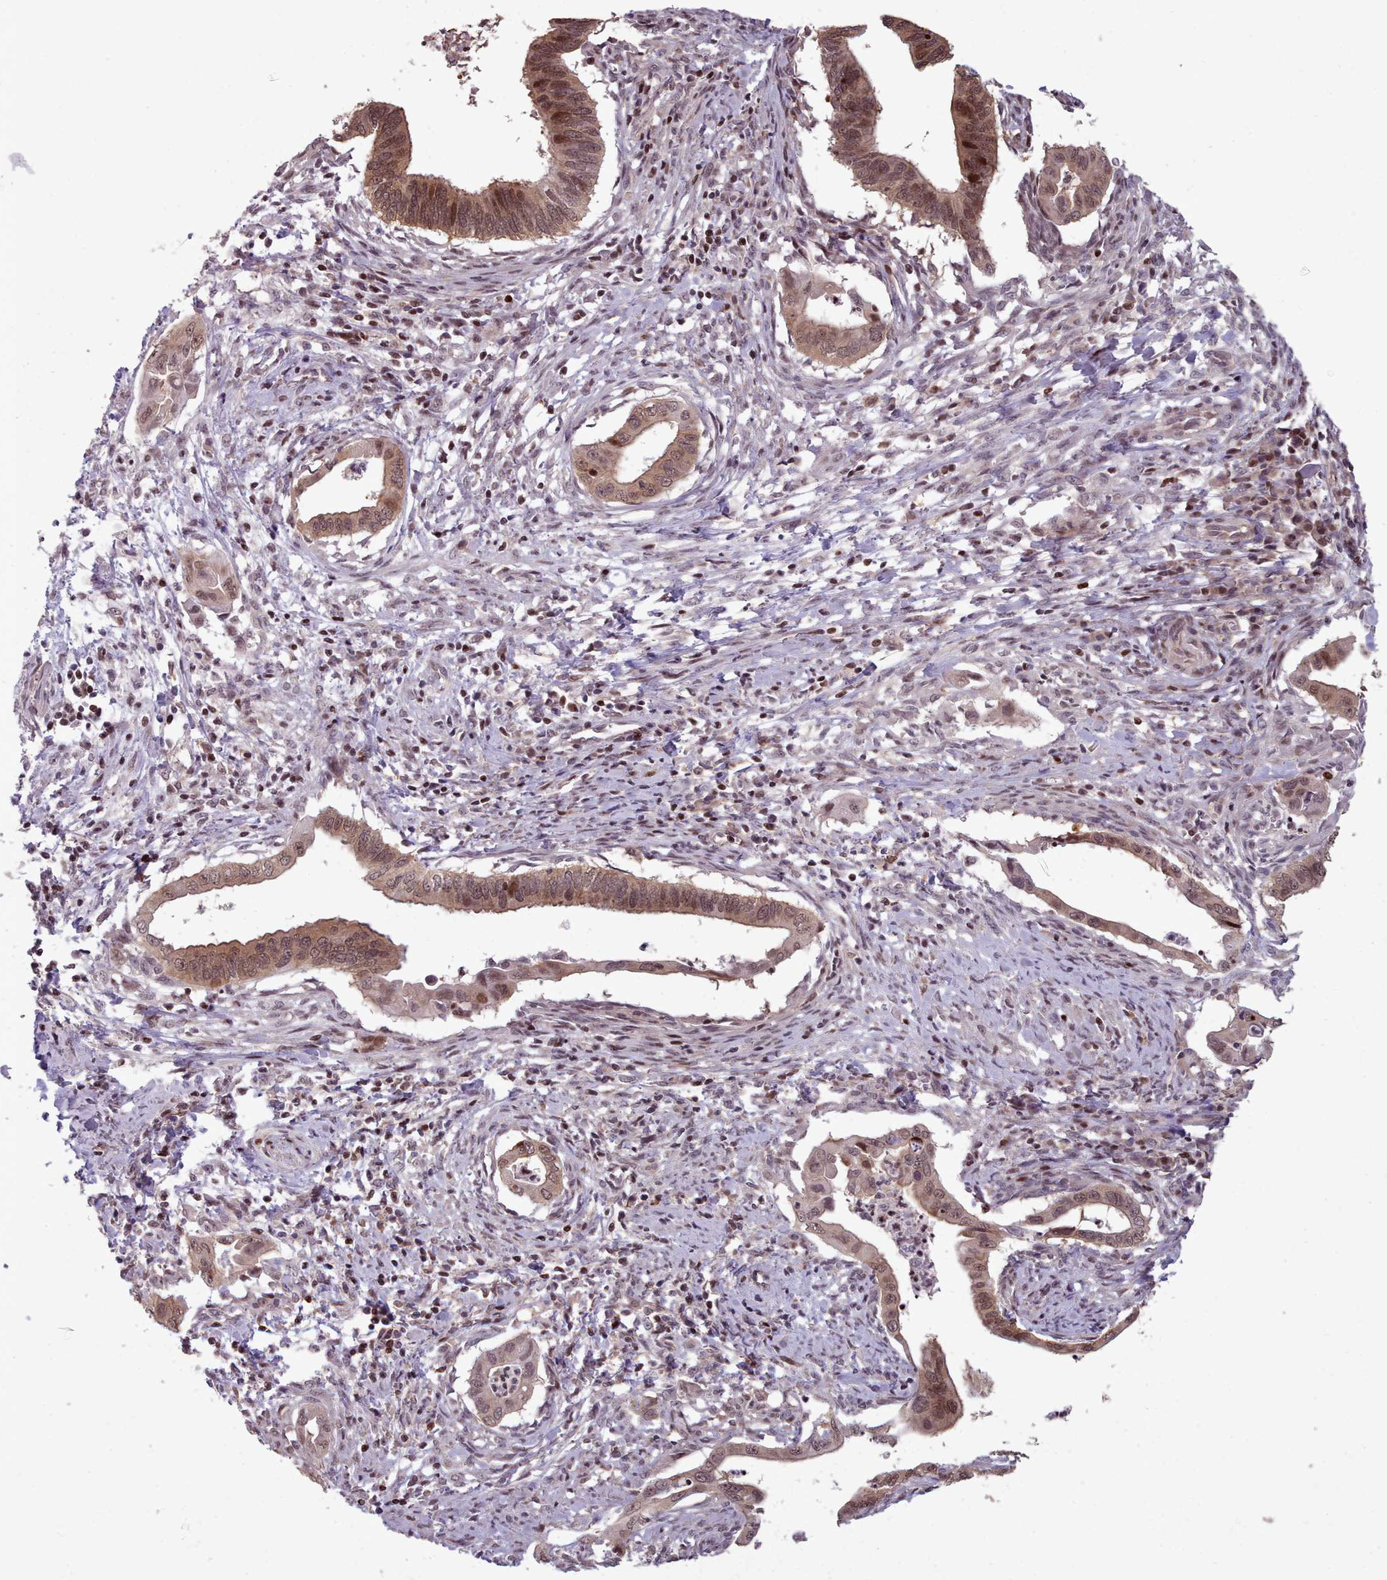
{"staining": {"intensity": "moderate", "quantity": ">75%", "location": "cytoplasmic/membranous,nuclear"}, "tissue": "cervical cancer", "cell_type": "Tumor cells", "image_type": "cancer", "snomed": [{"axis": "morphology", "description": "Adenocarcinoma, NOS"}, {"axis": "topography", "description": "Cervix"}], "caption": "High-magnification brightfield microscopy of cervical adenocarcinoma stained with DAB (3,3'-diaminobenzidine) (brown) and counterstained with hematoxylin (blue). tumor cells exhibit moderate cytoplasmic/membranous and nuclear positivity is seen in about>75% of cells. The staining was performed using DAB, with brown indicating positive protein expression. Nuclei are stained blue with hematoxylin.", "gene": "ENSA", "patient": {"sex": "female", "age": 42}}